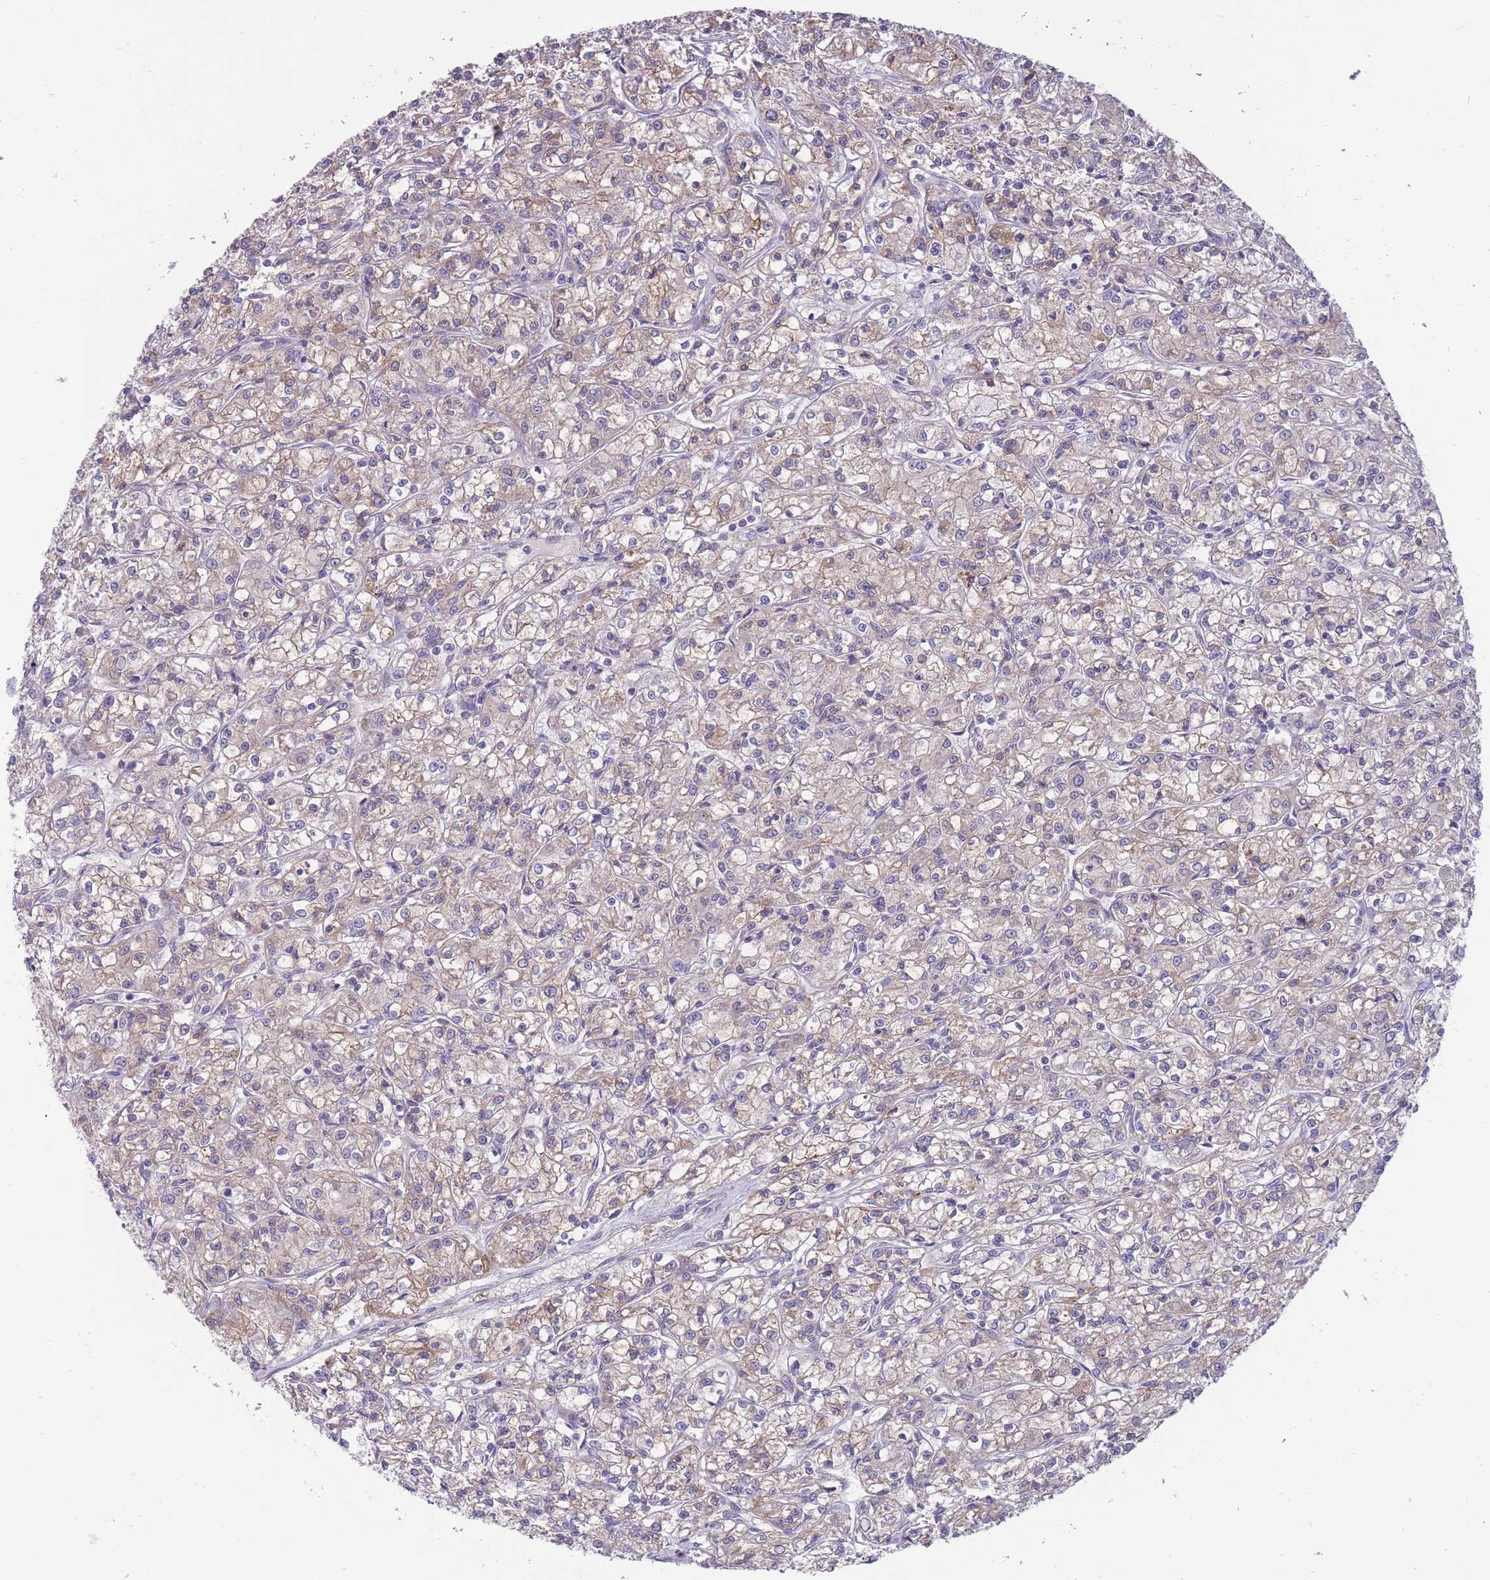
{"staining": {"intensity": "weak", "quantity": "25%-75%", "location": "cytoplasmic/membranous"}, "tissue": "renal cancer", "cell_type": "Tumor cells", "image_type": "cancer", "snomed": [{"axis": "morphology", "description": "Adenocarcinoma, NOS"}, {"axis": "topography", "description": "Kidney"}], "caption": "Immunohistochemistry image of neoplastic tissue: human renal cancer stained using immunohistochemistry (IHC) shows low levels of weak protein expression localized specifically in the cytoplasmic/membranous of tumor cells, appearing as a cytoplasmic/membranous brown color.", "gene": "RGS11", "patient": {"sex": "female", "age": 59}}